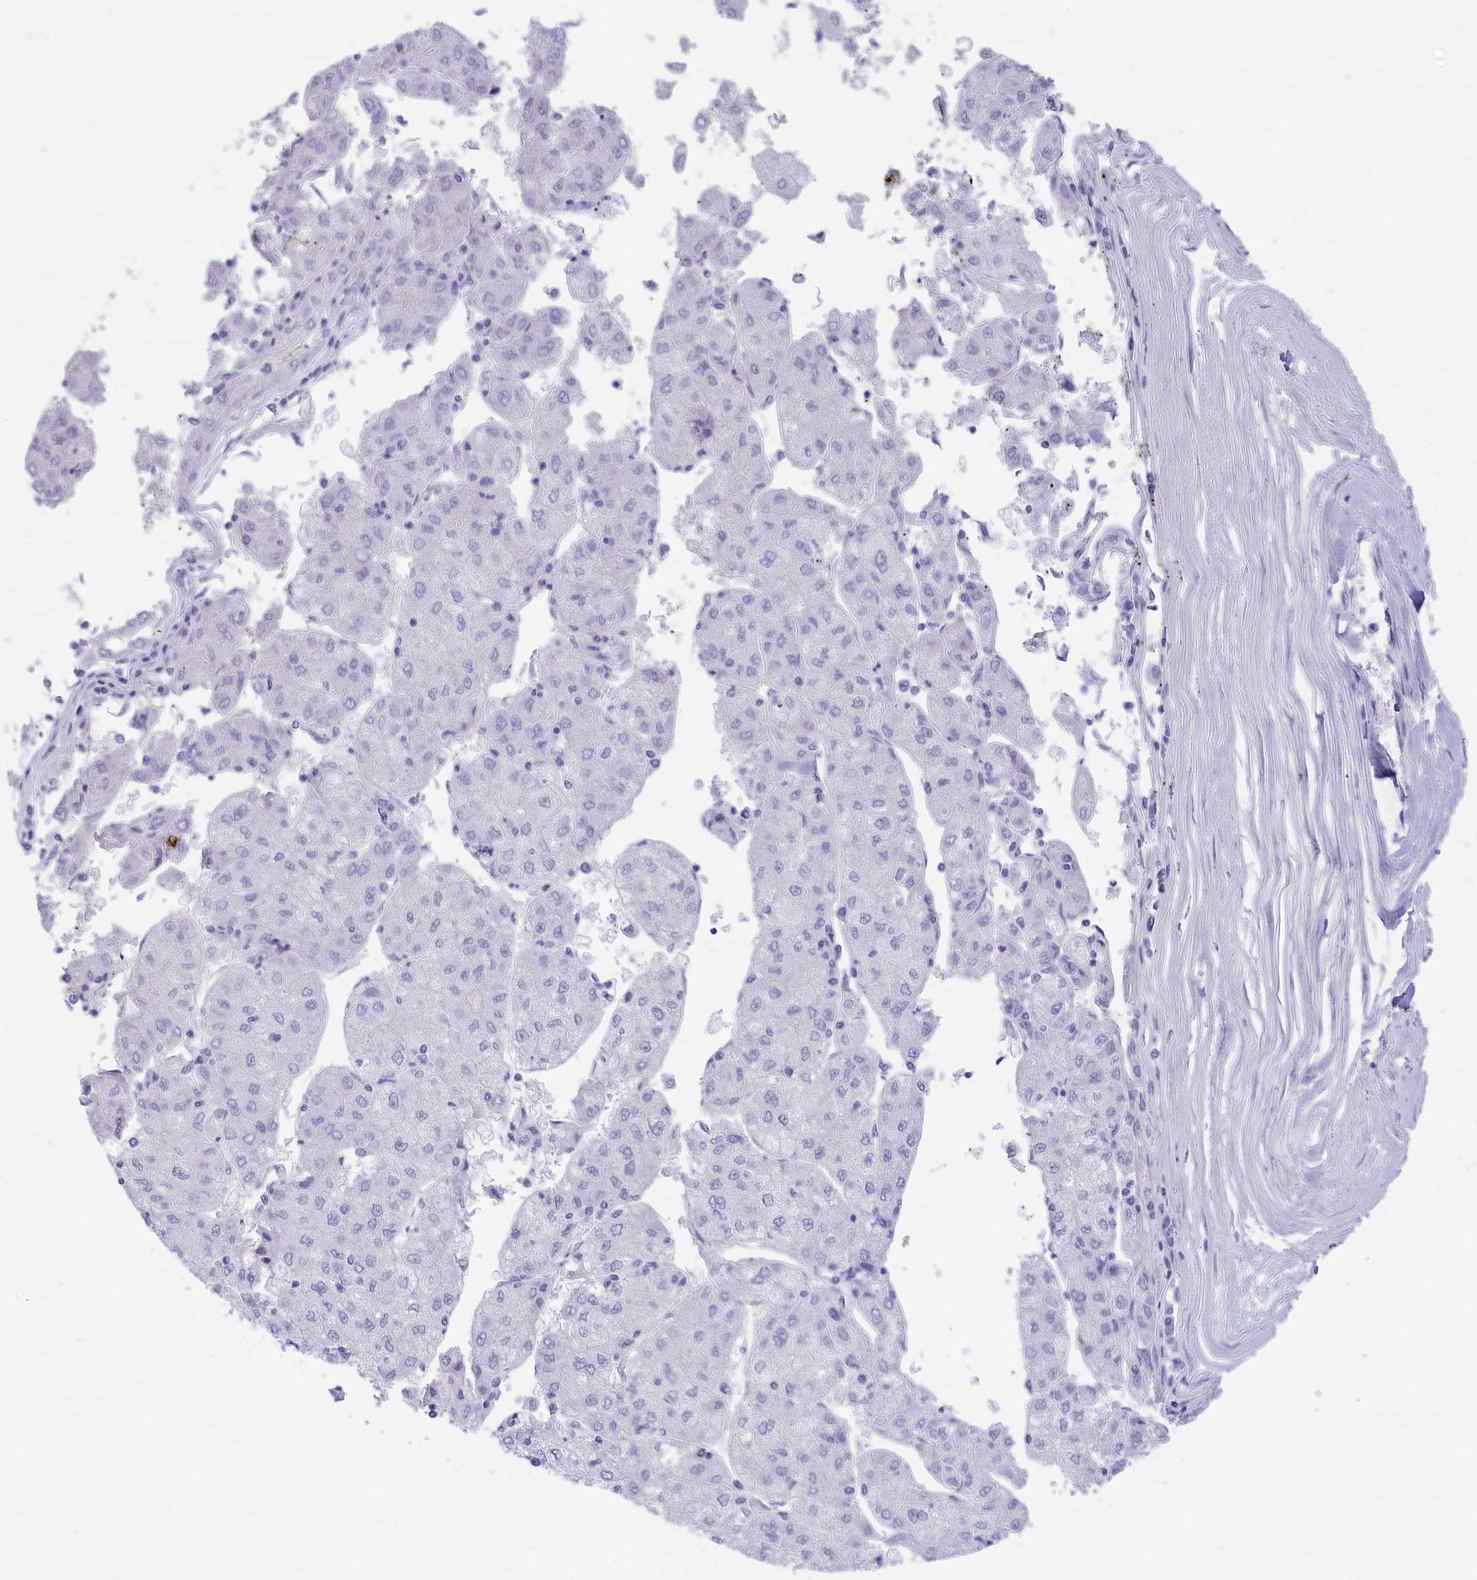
{"staining": {"intensity": "negative", "quantity": "none", "location": "none"}, "tissue": "liver cancer", "cell_type": "Tumor cells", "image_type": "cancer", "snomed": [{"axis": "morphology", "description": "Carcinoma, Hepatocellular, NOS"}, {"axis": "topography", "description": "Liver"}], "caption": "Micrograph shows no significant protein expression in tumor cells of liver hepatocellular carcinoma.", "gene": "TACSTD2", "patient": {"sex": "male", "age": 72}}